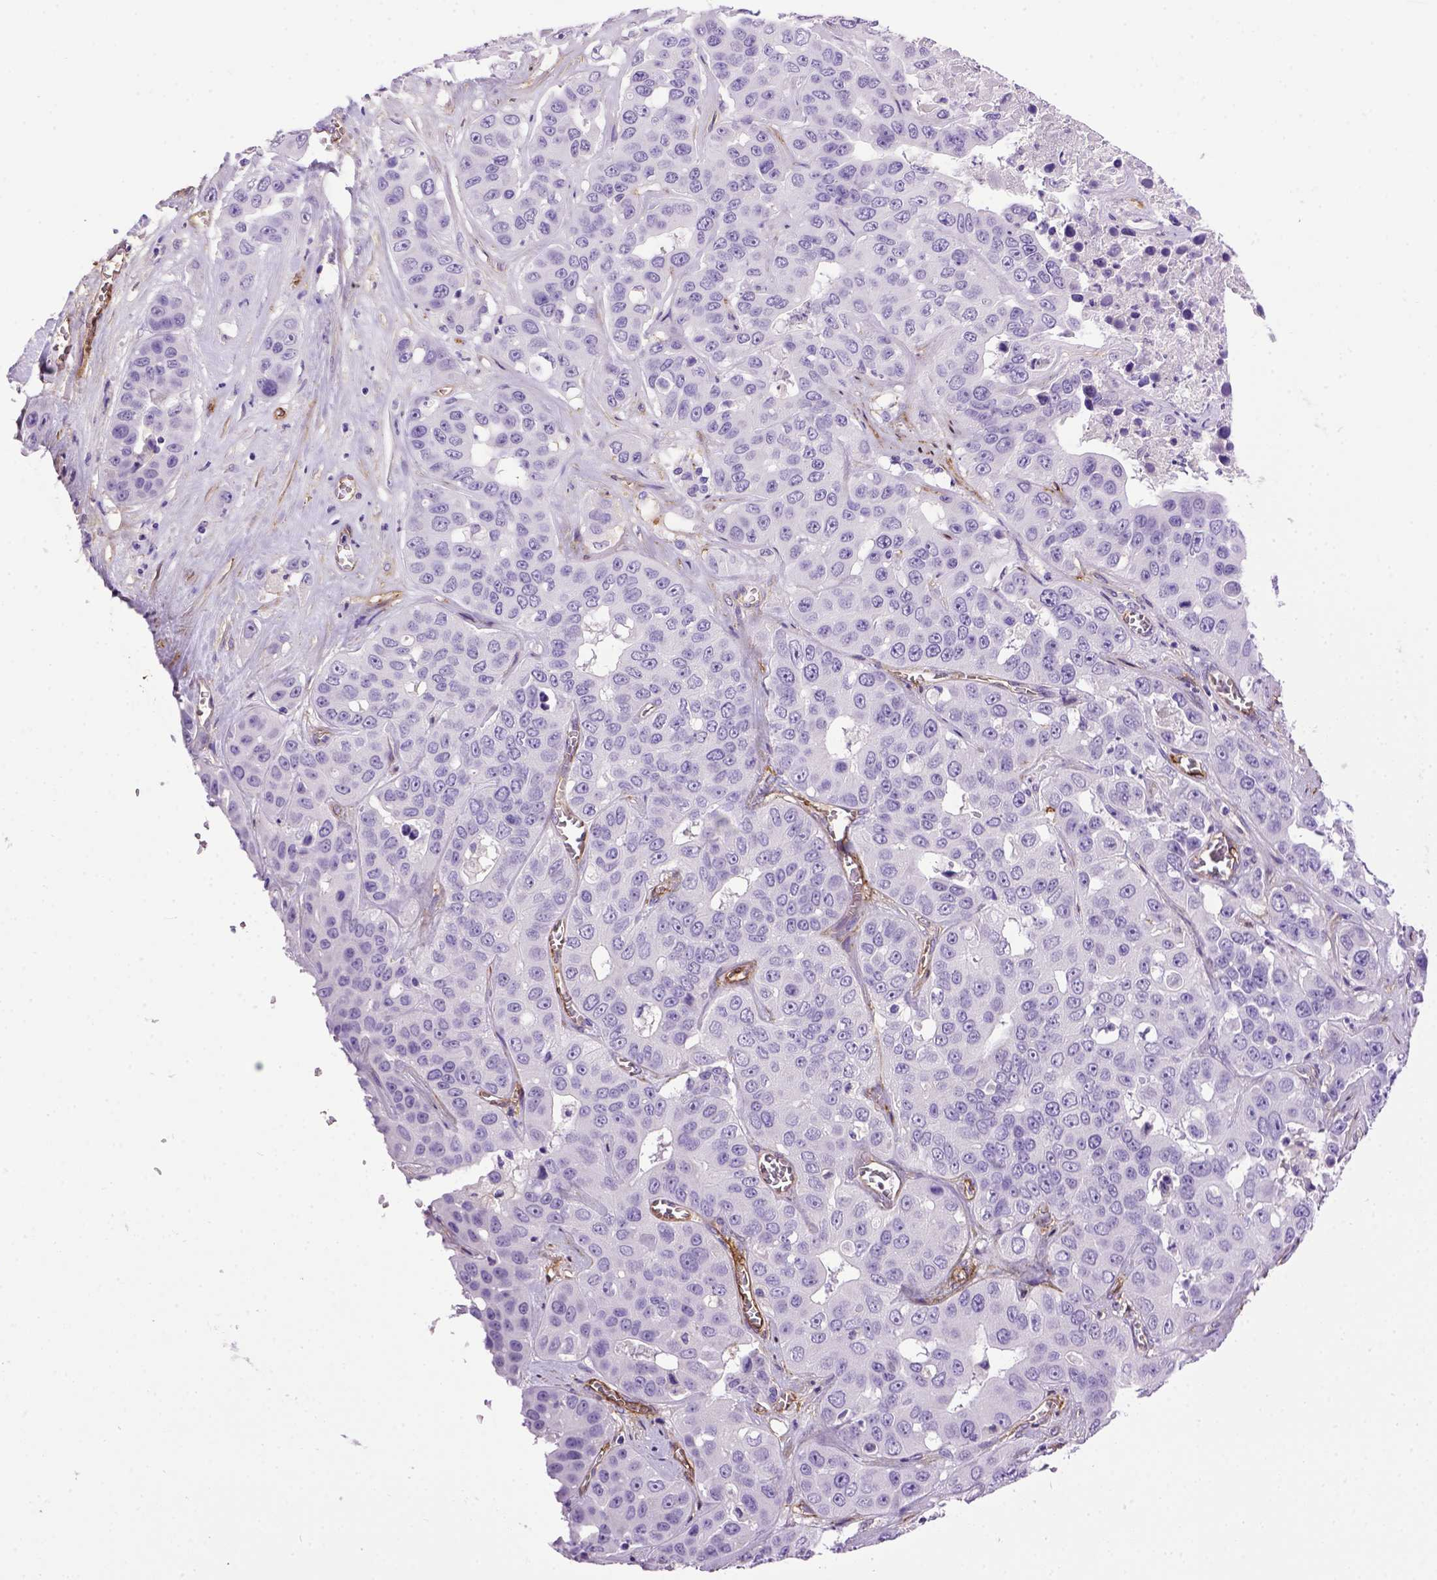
{"staining": {"intensity": "negative", "quantity": "none", "location": "none"}, "tissue": "liver cancer", "cell_type": "Tumor cells", "image_type": "cancer", "snomed": [{"axis": "morphology", "description": "Cholangiocarcinoma"}, {"axis": "topography", "description": "Liver"}], "caption": "Tumor cells show no significant staining in liver cancer.", "gene": "ENG", "patient": {"sex": "female", "age": 52}}